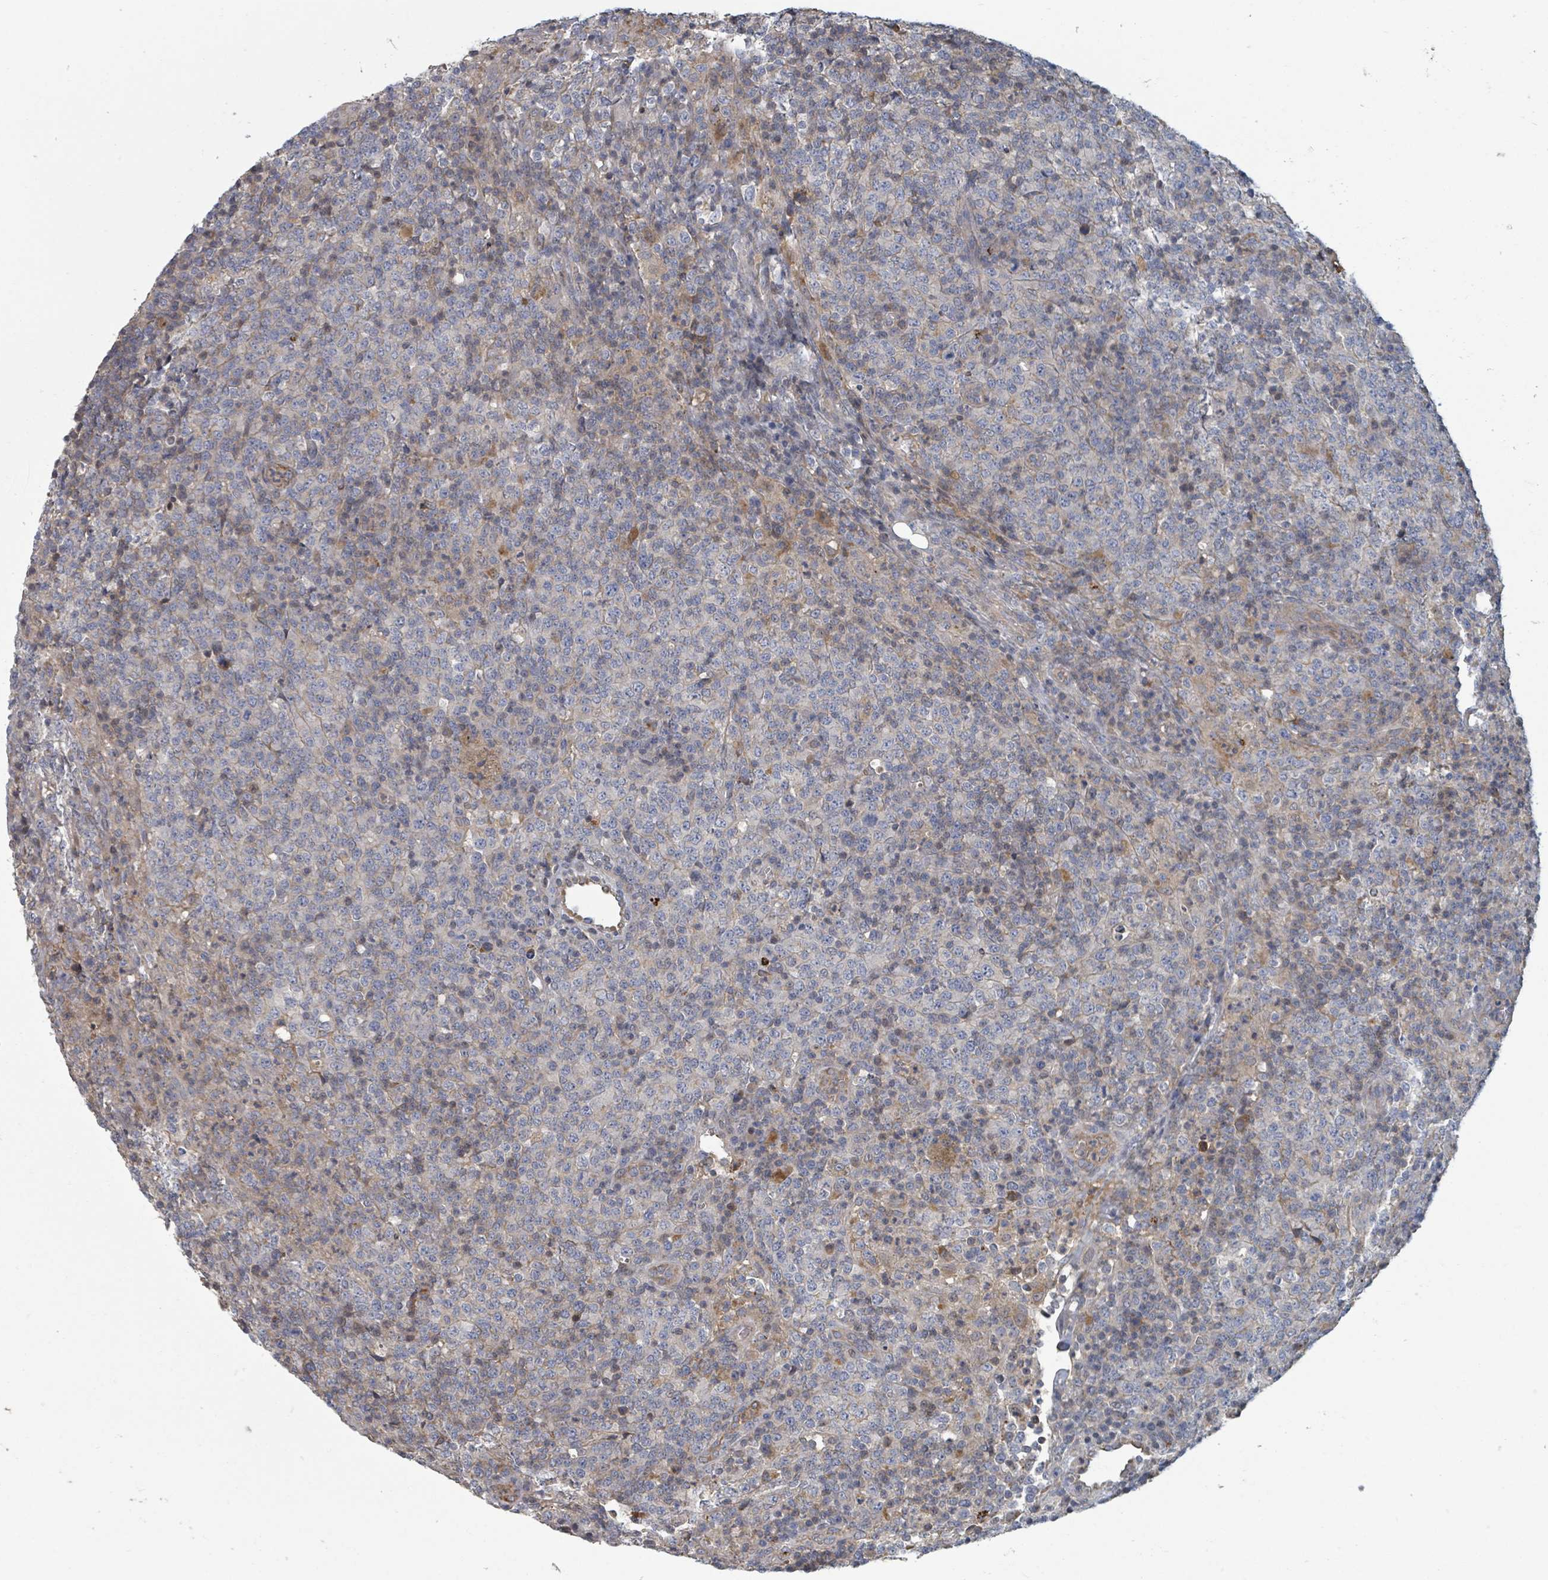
{"staining": {"intensity": "weak", "quantity": "<25%", "location": "cytoplasmic/membranous"}, "tissue": "lymphoma", "cell_type": "Tumor cells", "image_type": "cancer", "snomed": [{"axis": "morphology", "description": "Malignant lymphoma, non-Hodgkin's type, High grade"}, {"axis": "topography", "description": "Lymph node"}], "caption": "This is an IHC histopathology image of human high-grade malignant lymphoma, non-Hodgkin's type. There is no positivity in tumor cells.", "gene": "GABBR1", "patient": {"sex": "male", "age": 54}}